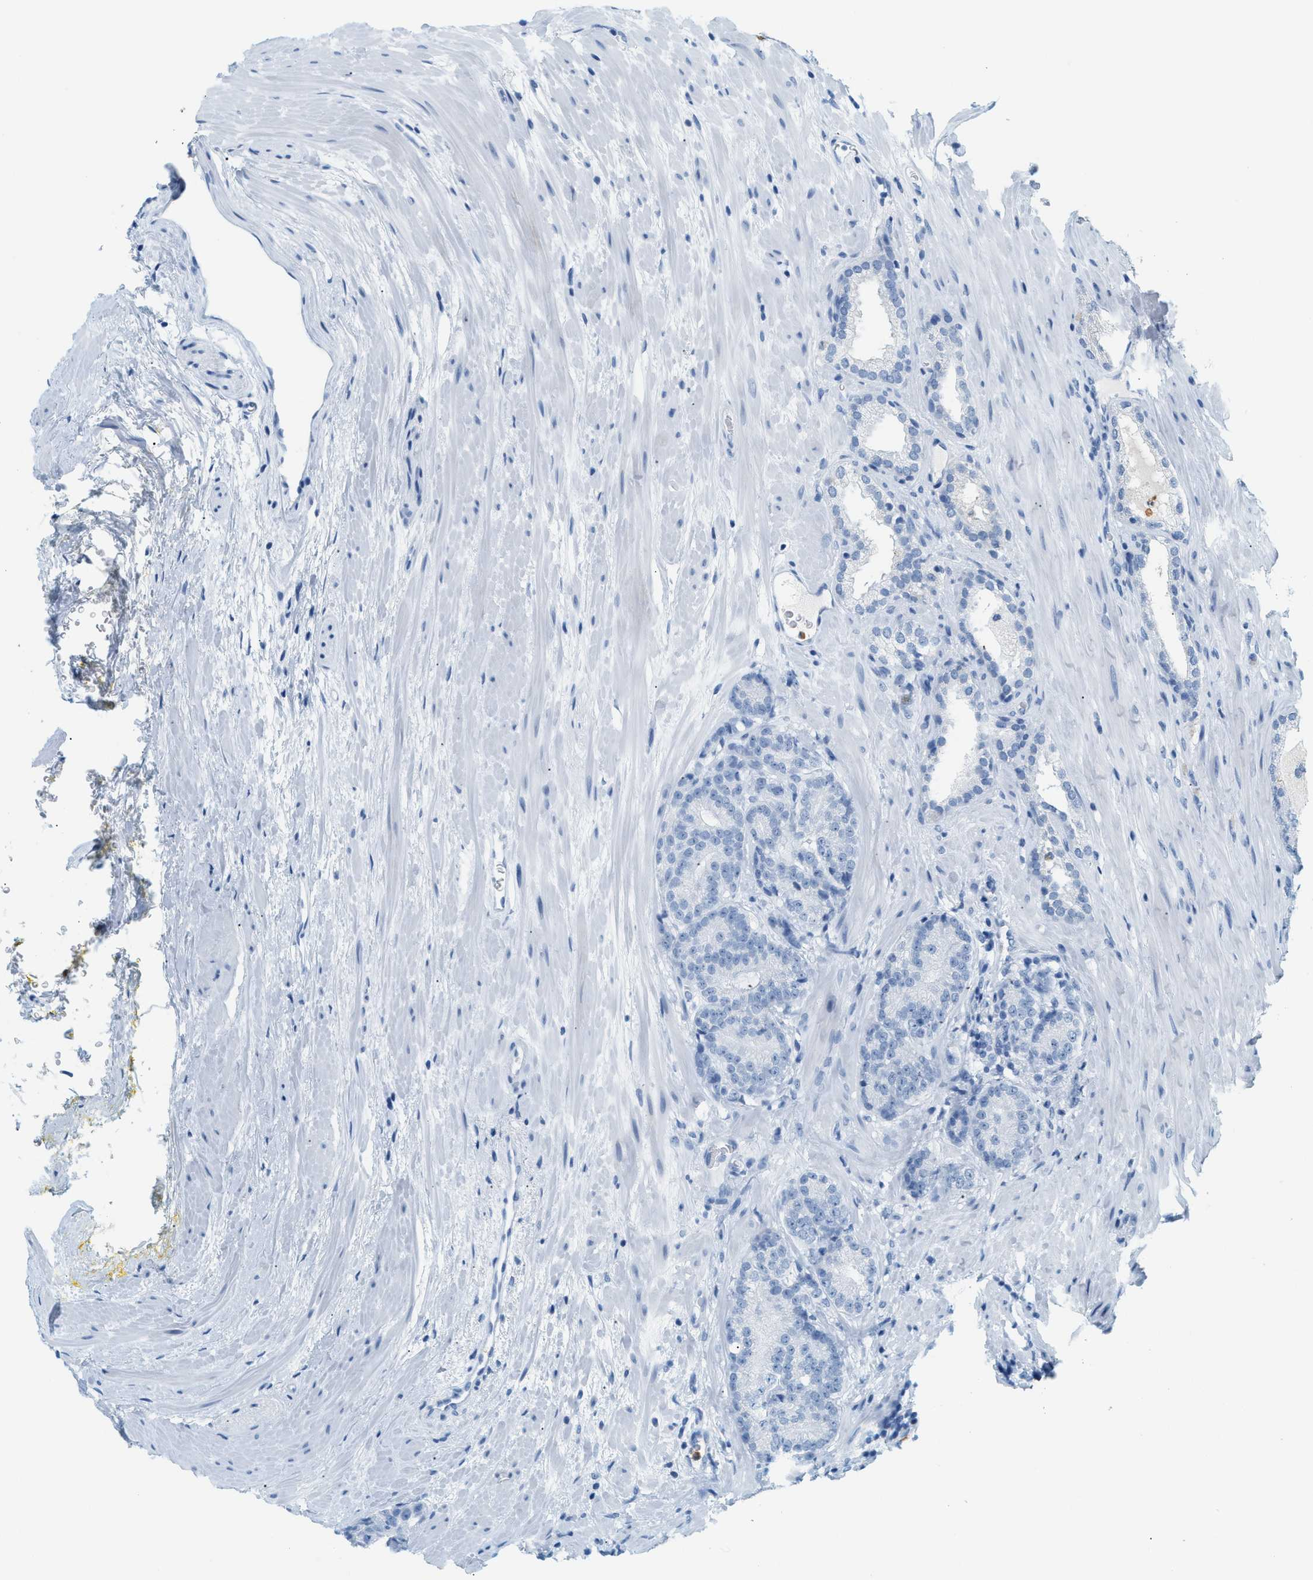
{"staining": {"intensity": "negative", "quantity": "none", "location": "none"}, "tissue": "prostate cancer", "cell_type": "Tumor cells", "image_type": "cancer", "snomed": [{"axis": "morphology", "description": "Adenocarcinoma, High grade"}, {"axis": "topography", "description": "Prostate"}], "caption": "IHC of human prostate adenocarcinoma (high-grade) reveals no staining in tumor cells. (DAB (3,3'-diaminobenzidine) immunohistochemistry with hematoxylin counter stain).", "gene": "LCN2", "patient": {"sex": "male", "age": 61}}